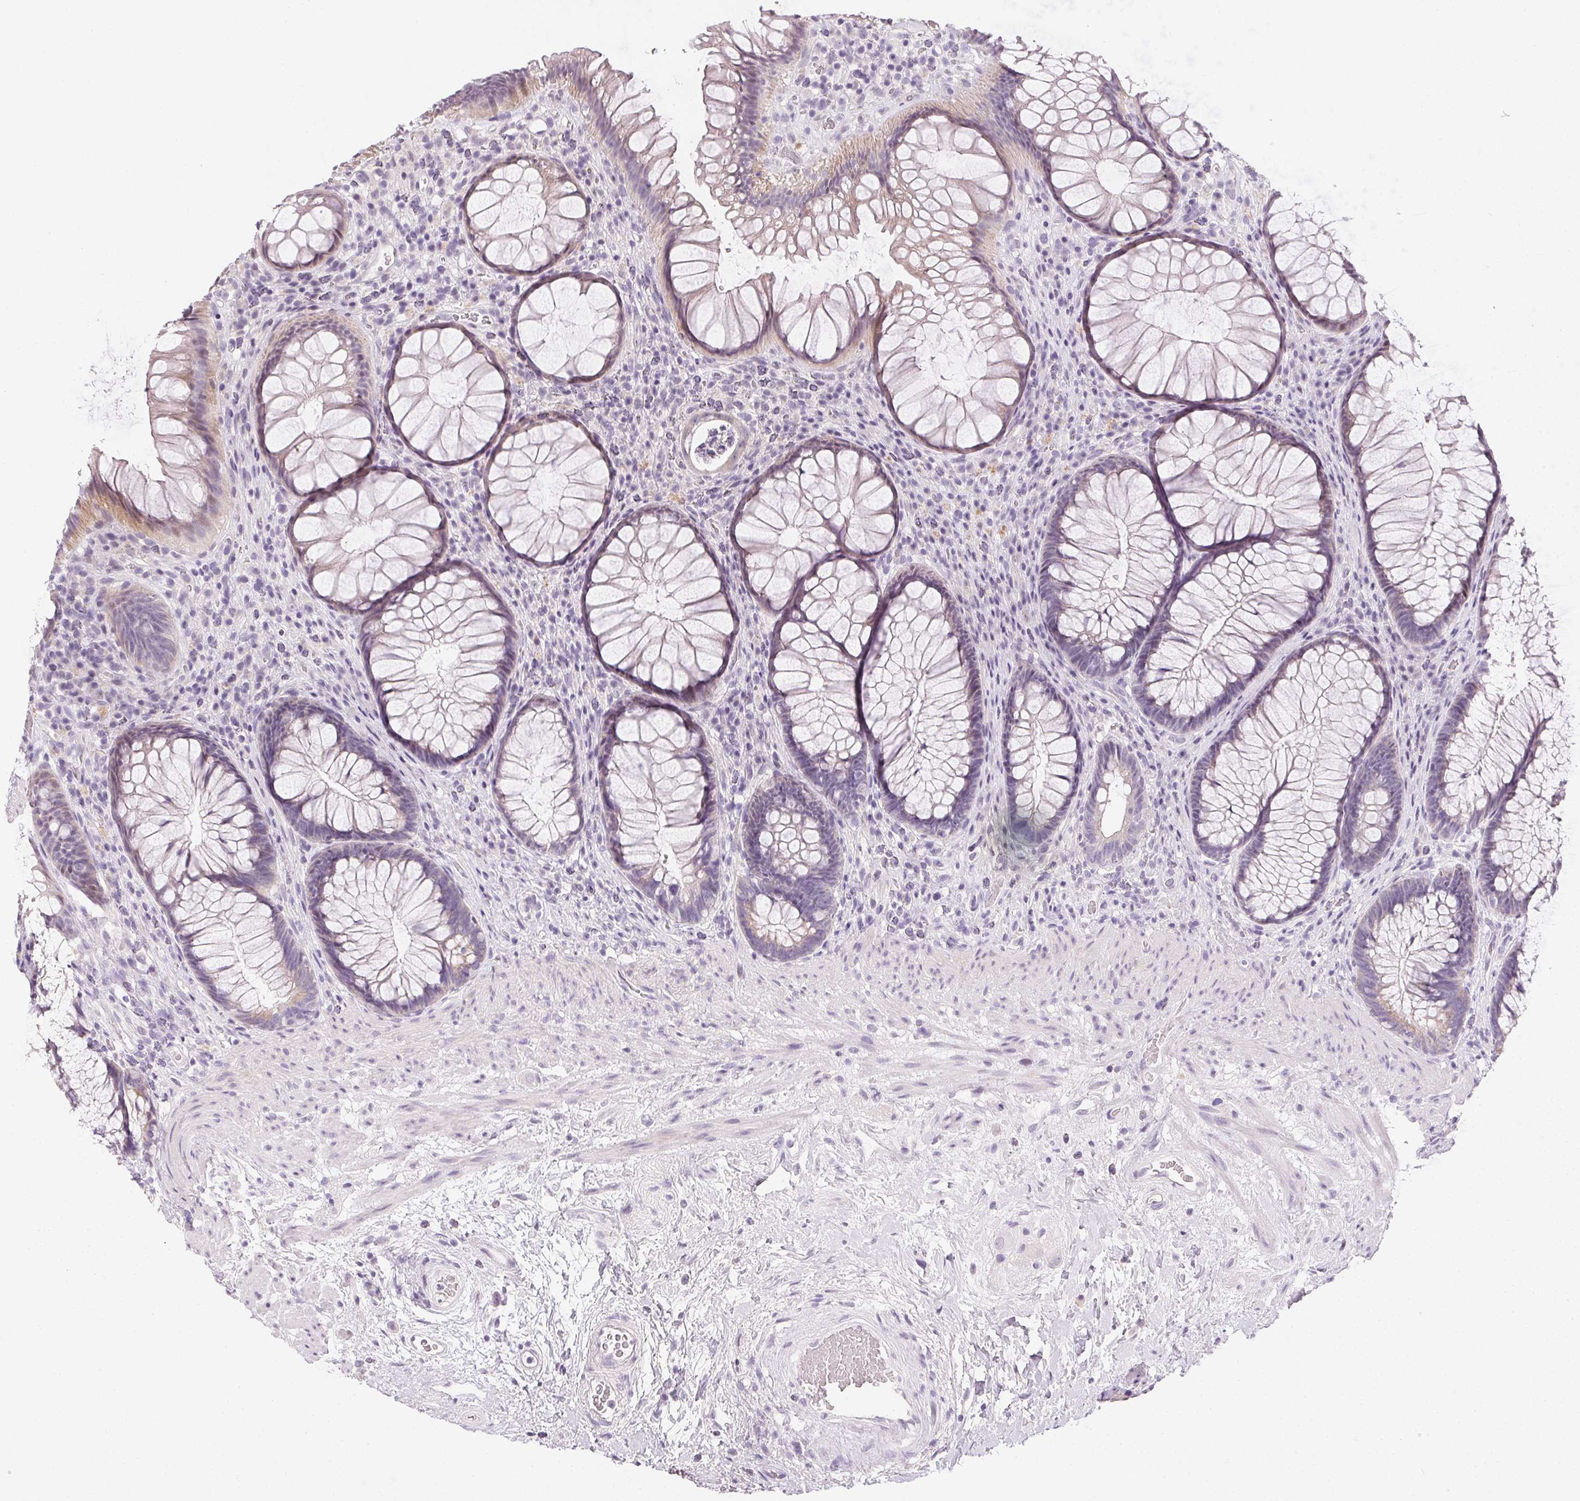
{"staining": {"intensity": "weak", "quantity": "<25%", "location": "cytoplasmic/membranous"}, "tissue": "rectum", "cell_type": "Glandular cells", "image_type": "normal", "snomed": [{"axis": "morphology", "description": "Normal tissue, NOS"}, {"axis": "topography", "description": "Smooth muscle"}, {"axis": "topography", "description": "Rectum"}], "caption": "High power microscopy micrograph of an IHC image of unremarkable rectum, revealing no significant staining in glandular cells. Brightfield microscopy of IHC stained with DAB (3,3'-diaminobenzidine) (brown) and hematoxylin (blue), captured at high magnification.", "gene": "GSDMC", "patient": {"sex": "male", "age": 53}}